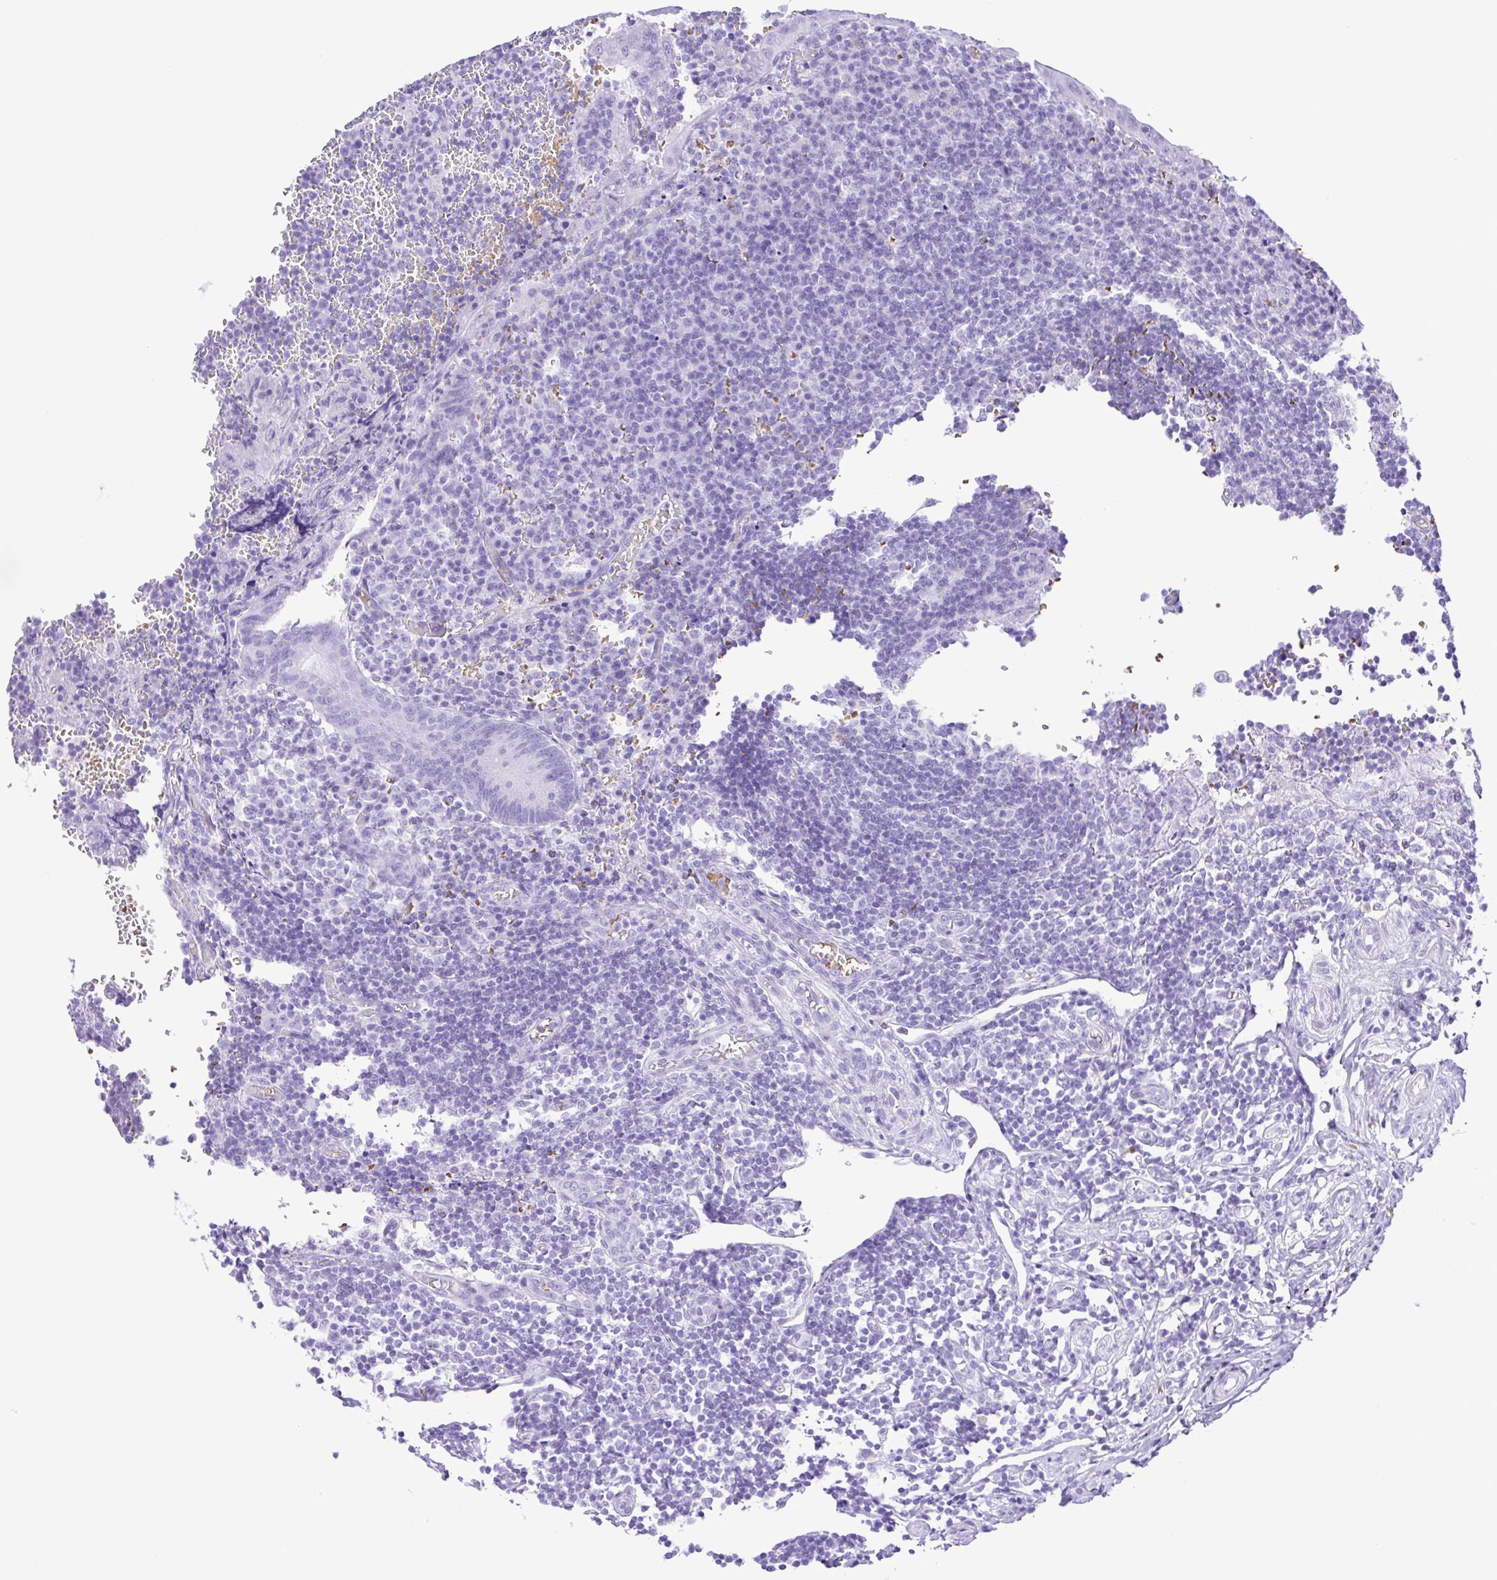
{"staining": {"intensity": "negative", "quantity": "none", "location": "none"}, "tissue": "appendix", "cell_type": "Glandular cells", "image_type": "normal", "snomed": [{"axis": "morphology", "description": "Normal tissue, NOS"}, {"axis": "topography", "description": "Appendix"}], "caption": "Immunohistochemistry histopathology image of normal appendix stained for a protein (brown), which exhibits no positivity in glandular cells. The staining was performed using DAB (3,3'-diaminobenzidine) to visualize the protein expression in brown, while the nuclei were stained in blue with hematoxylin (Magnification: 20x).", "gene": "SYT1", "patient": {"sex": "male", "age": 18}}